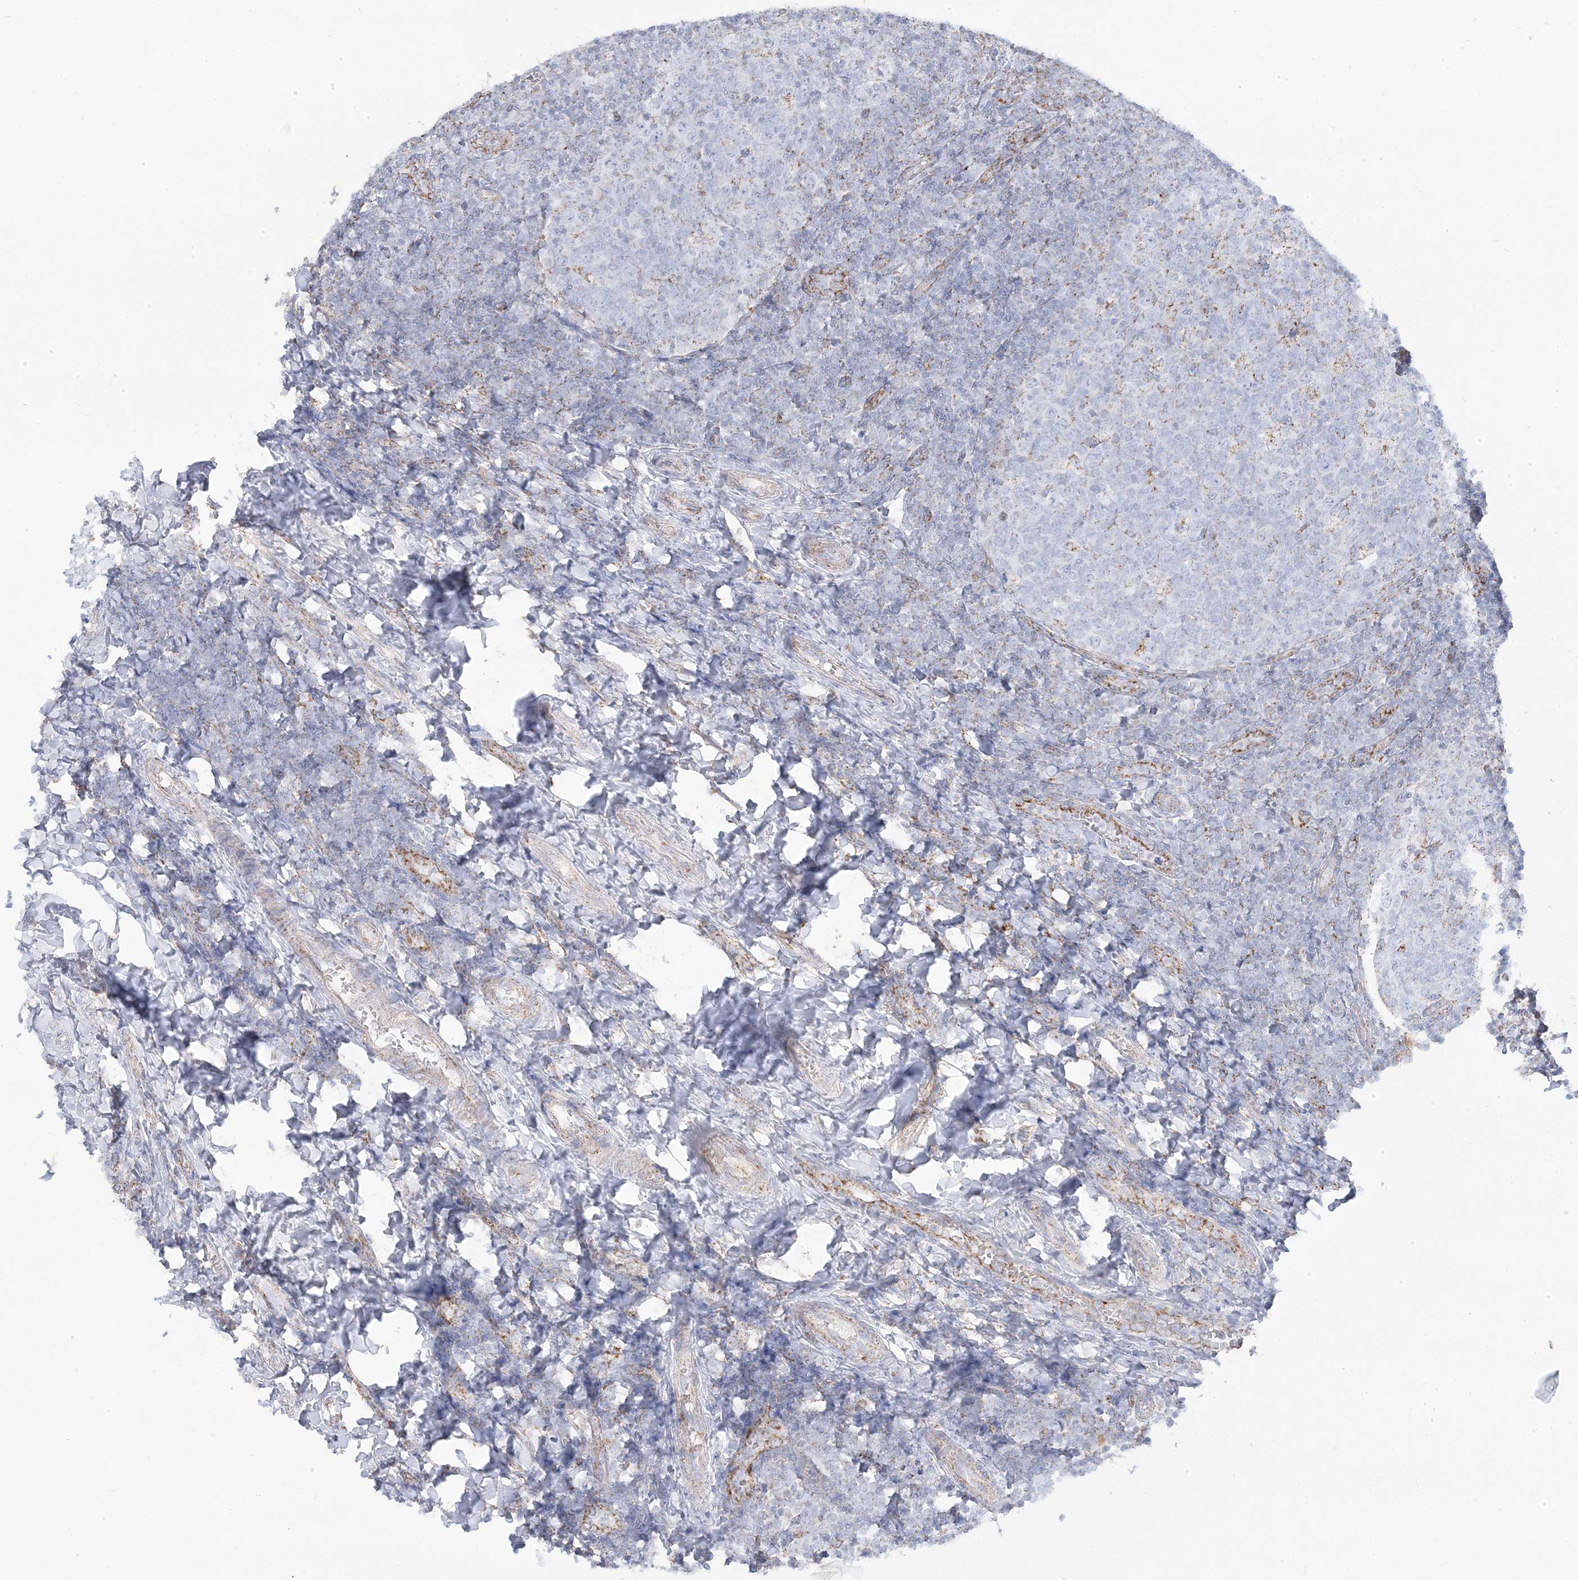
{"staining": {"intensity": "weak", "quantity": "<25%", "location": "cytoplasmic/membranous"}, "tissue": "tonsil", "cell_type": "Germinal center cells", "image_type": "normal", "snomed": [{"axis": "morphology", "description": "Normal tissue, NOS"}, {"axis": "topography", "description": "Tonsil"}], "caption": "Immunohistochemistry image of benign human tonsil stained for a protein (brown), which shows no expression in germinal center cells.", "gene": "PCCB", "patient": {"sex": "female", "age": 19}}